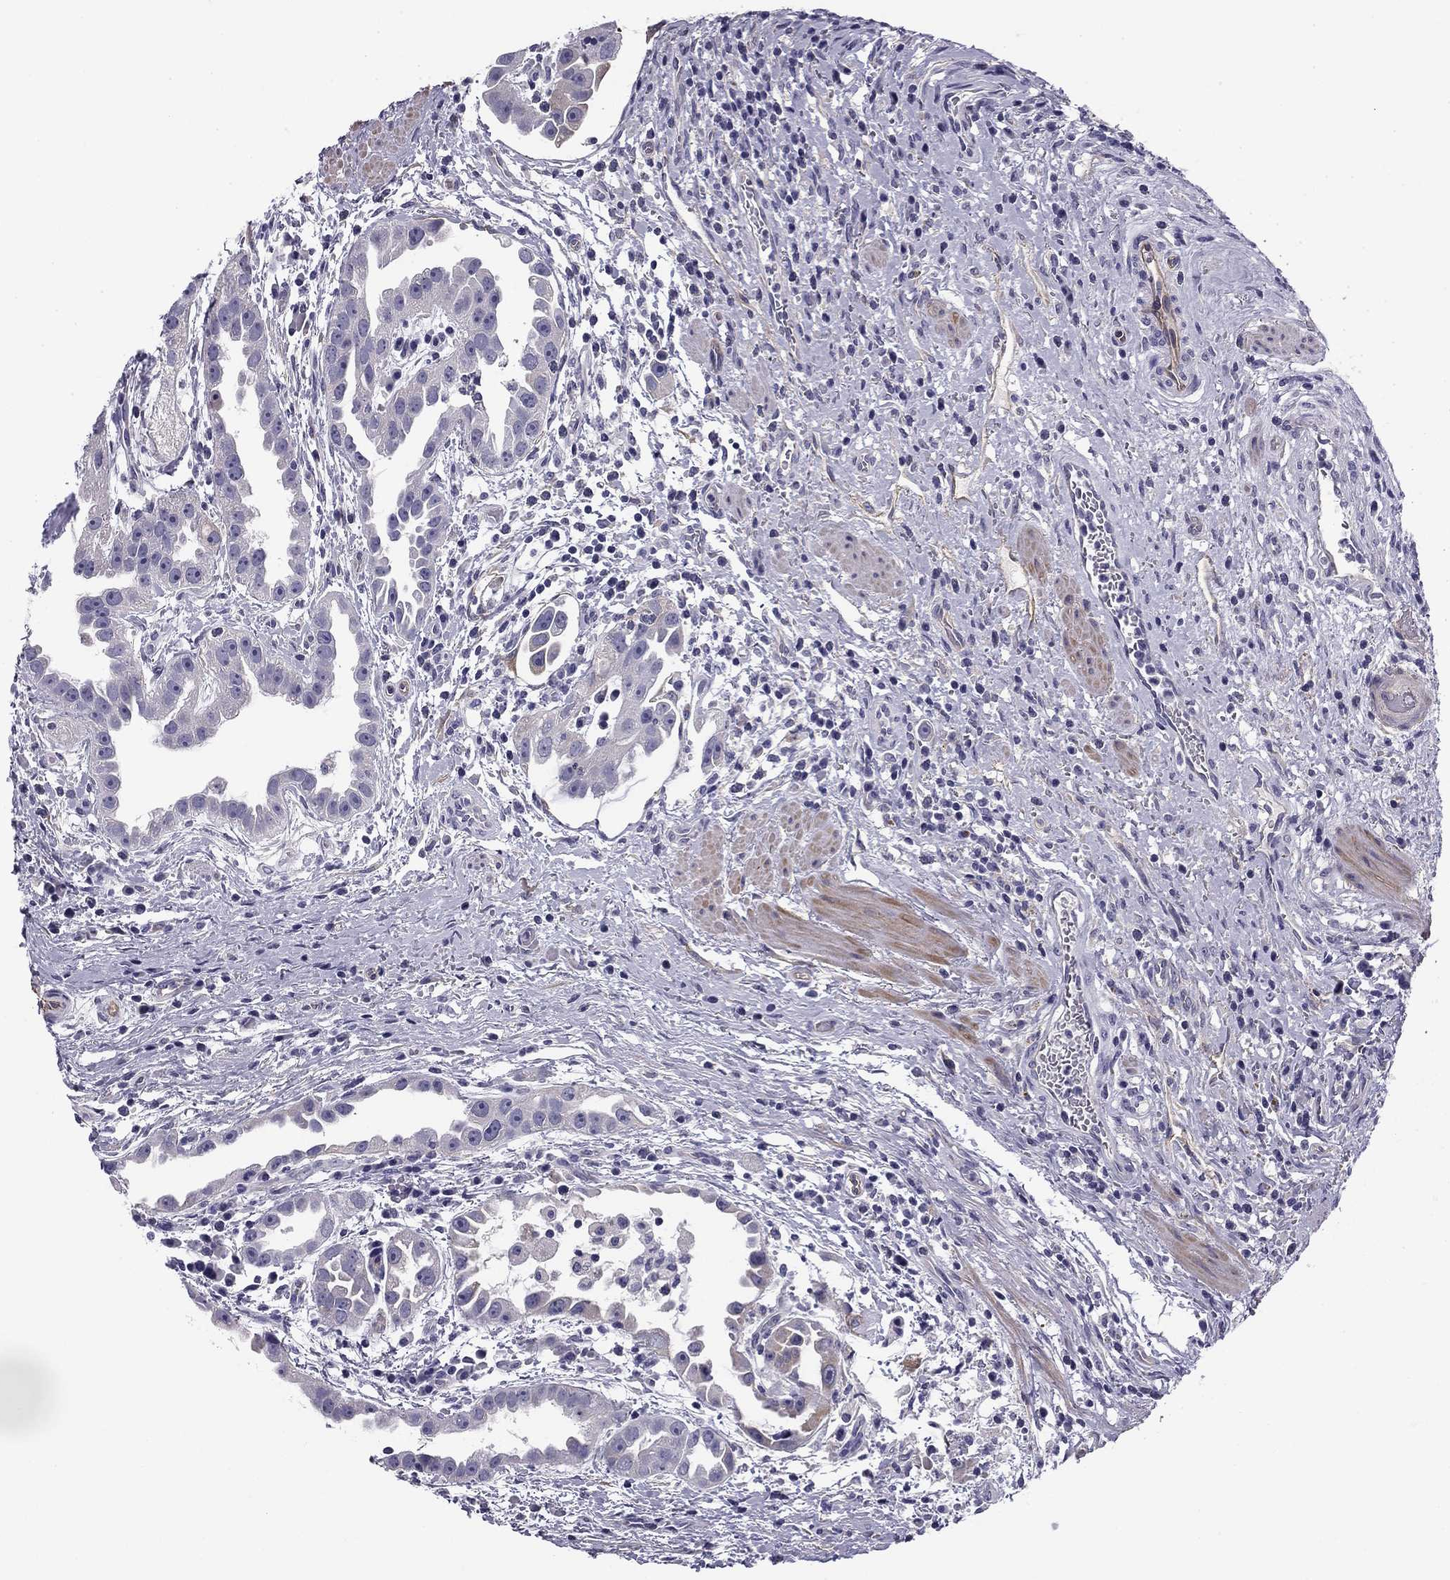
{"staining": {"intensity": "weak", "quantity": "<25%", "location": "cytoplasmic/membranous"}, "tissue": "urothelial cancer", "cell_type": "Tumor cells", "image_type": "cancer", "snomed": [{"axis": "morphology", "description": "Urothelial carcinoma, High grade"}, {"axis": "topography", "description": "Urinary bladder"}], "caption": "Histopathology image shows no significant protein staining in tumor cells of urothelial cancer.", "gene": "FLNC", "patient": {"sex": "female", "age": 41}}